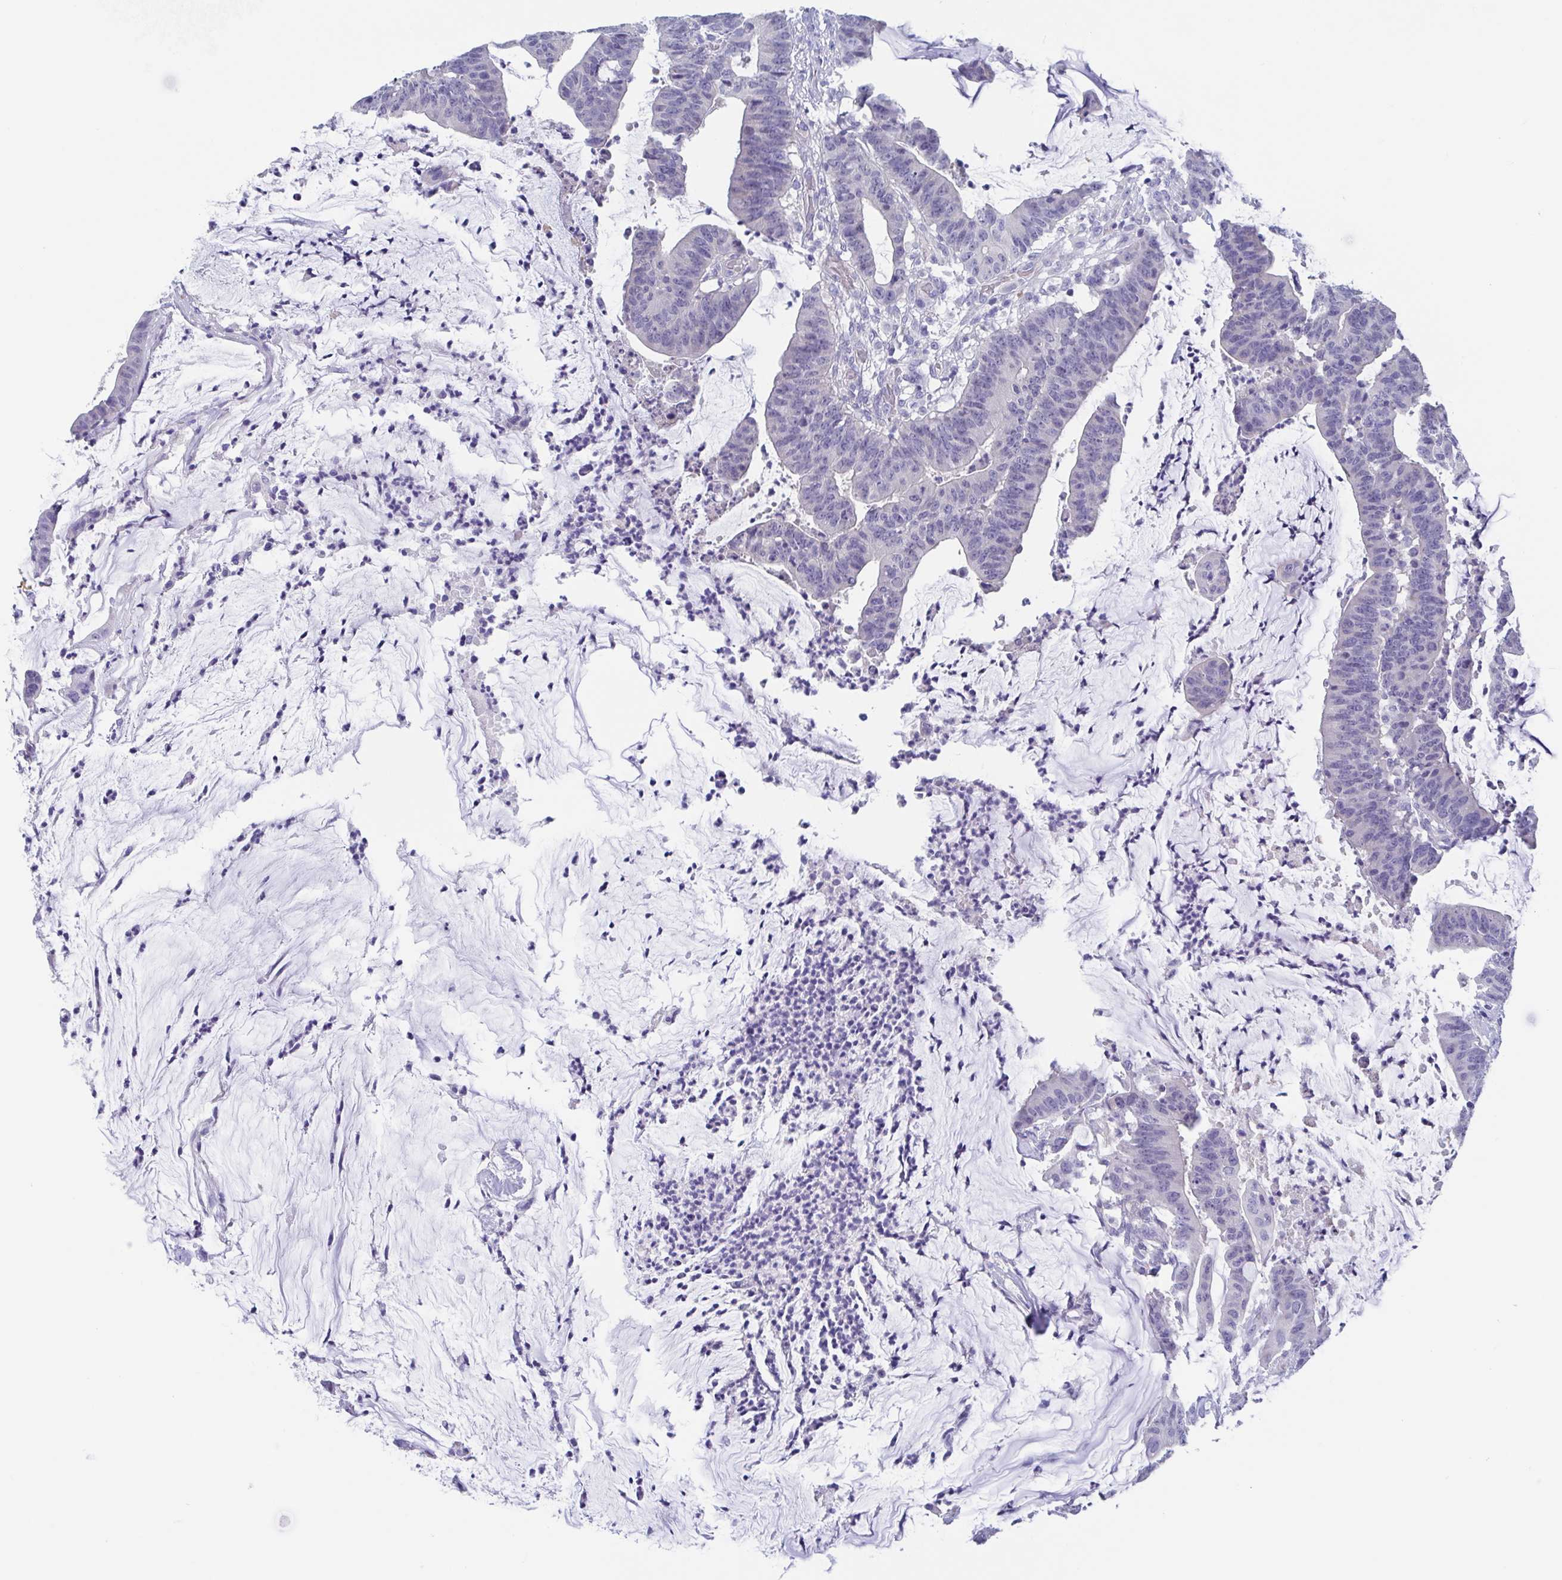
{"staining": {"intensity": "negative", "quantity": "none", "location": "none"}, "tissue": "colorectal cancer", "cell_type": "Tumor cells", "image_type": "cancer", "snomed": [{"axis": "morphology", "description": "Adenocarcinoma, NOS"}, {"axis": "topography", "description": "Colon"}], "caption": "Colorectal cancer (adenocarcinoma) was stained to show a protein in brown. There is no significant positivity in tumor cells.", "gene": "TEX12", "patient": {"sex": "female", "age": 78}}